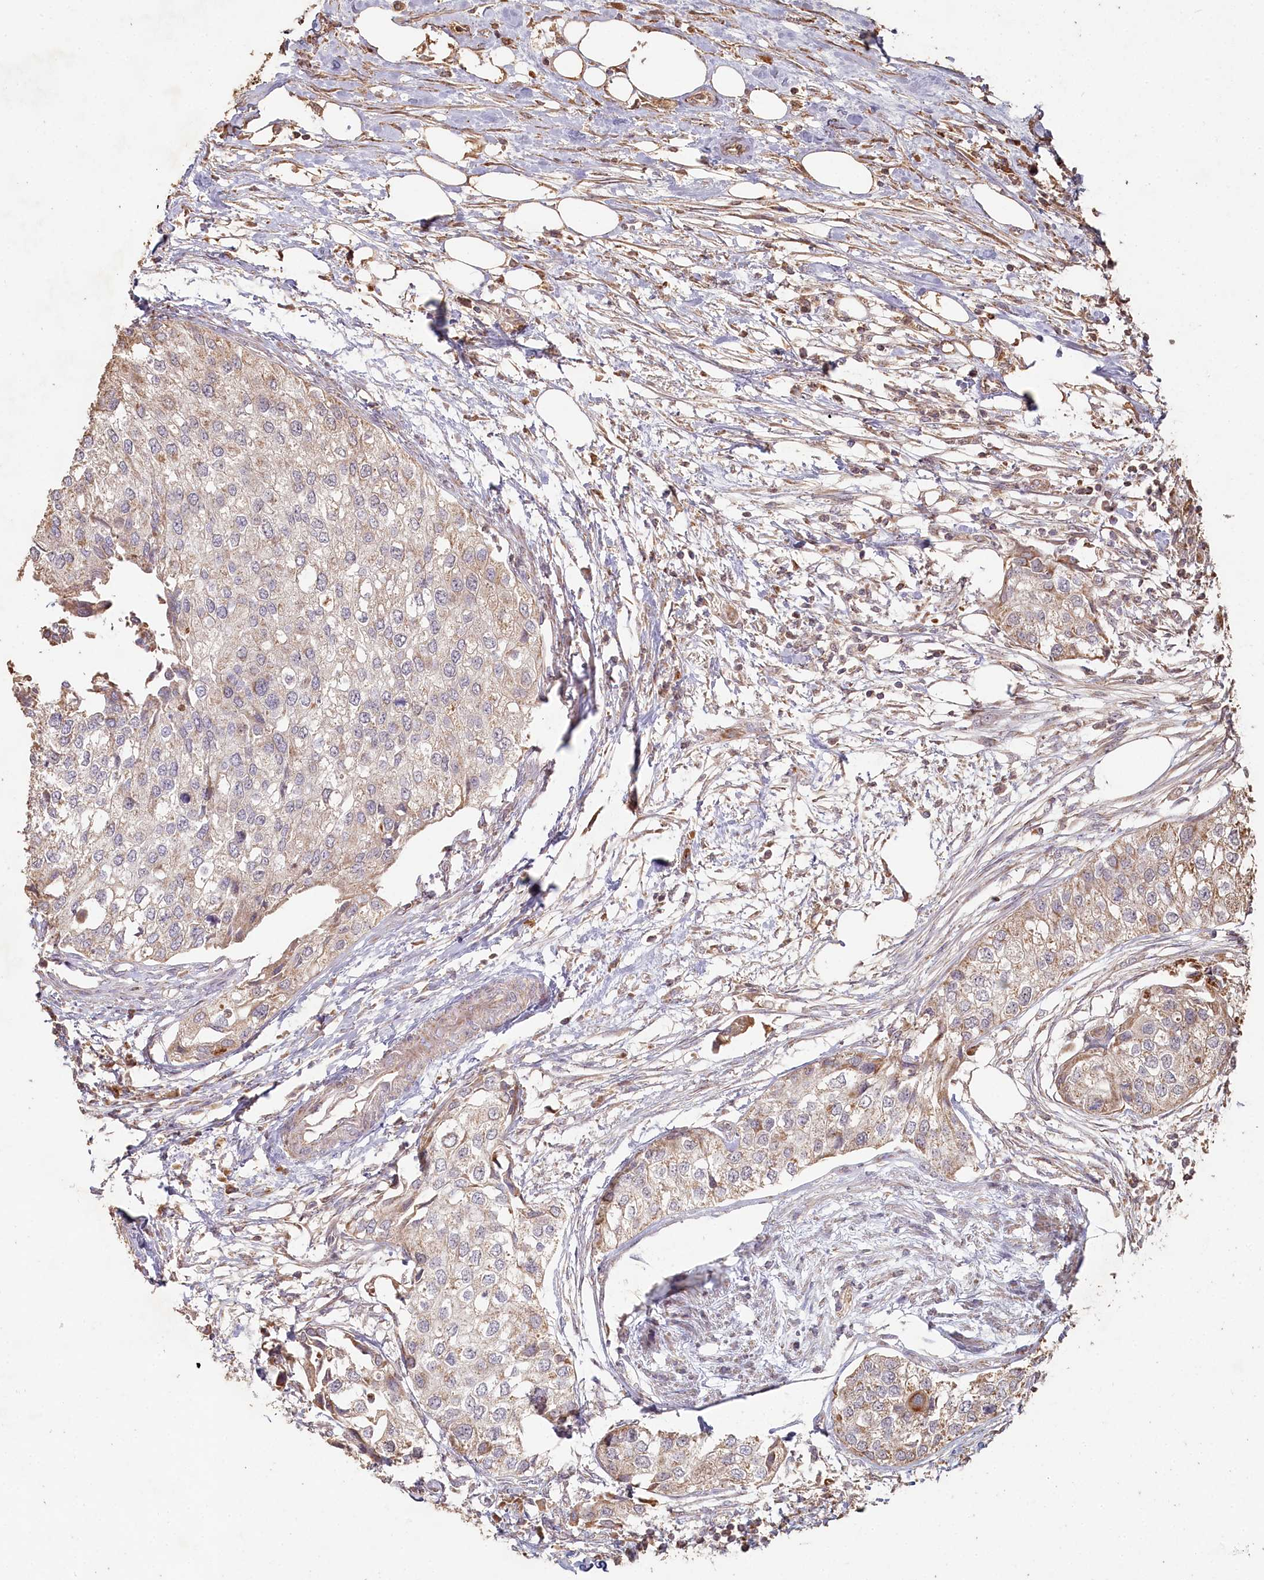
{"staining": {"intensity": "weak", "quantity": "25%-75%", "location": "cytoplasmic/membranous"}, "tissue": "urothelial cancer", "cell_type": "Tumor cells", "image_type": "cancer", "snomed": [{"axis": "morphology", "description": "Urothelial carcinoma, High grade"}, {"axis": "topography", "description": "Urinary bladder"}], "caption": "Human urothelial carcinoma (high-grade) stained with a protein marker reveals weak staining in tumor cells.", "gene": "HAL", "patient": {"sex": "male", "age": 64}}